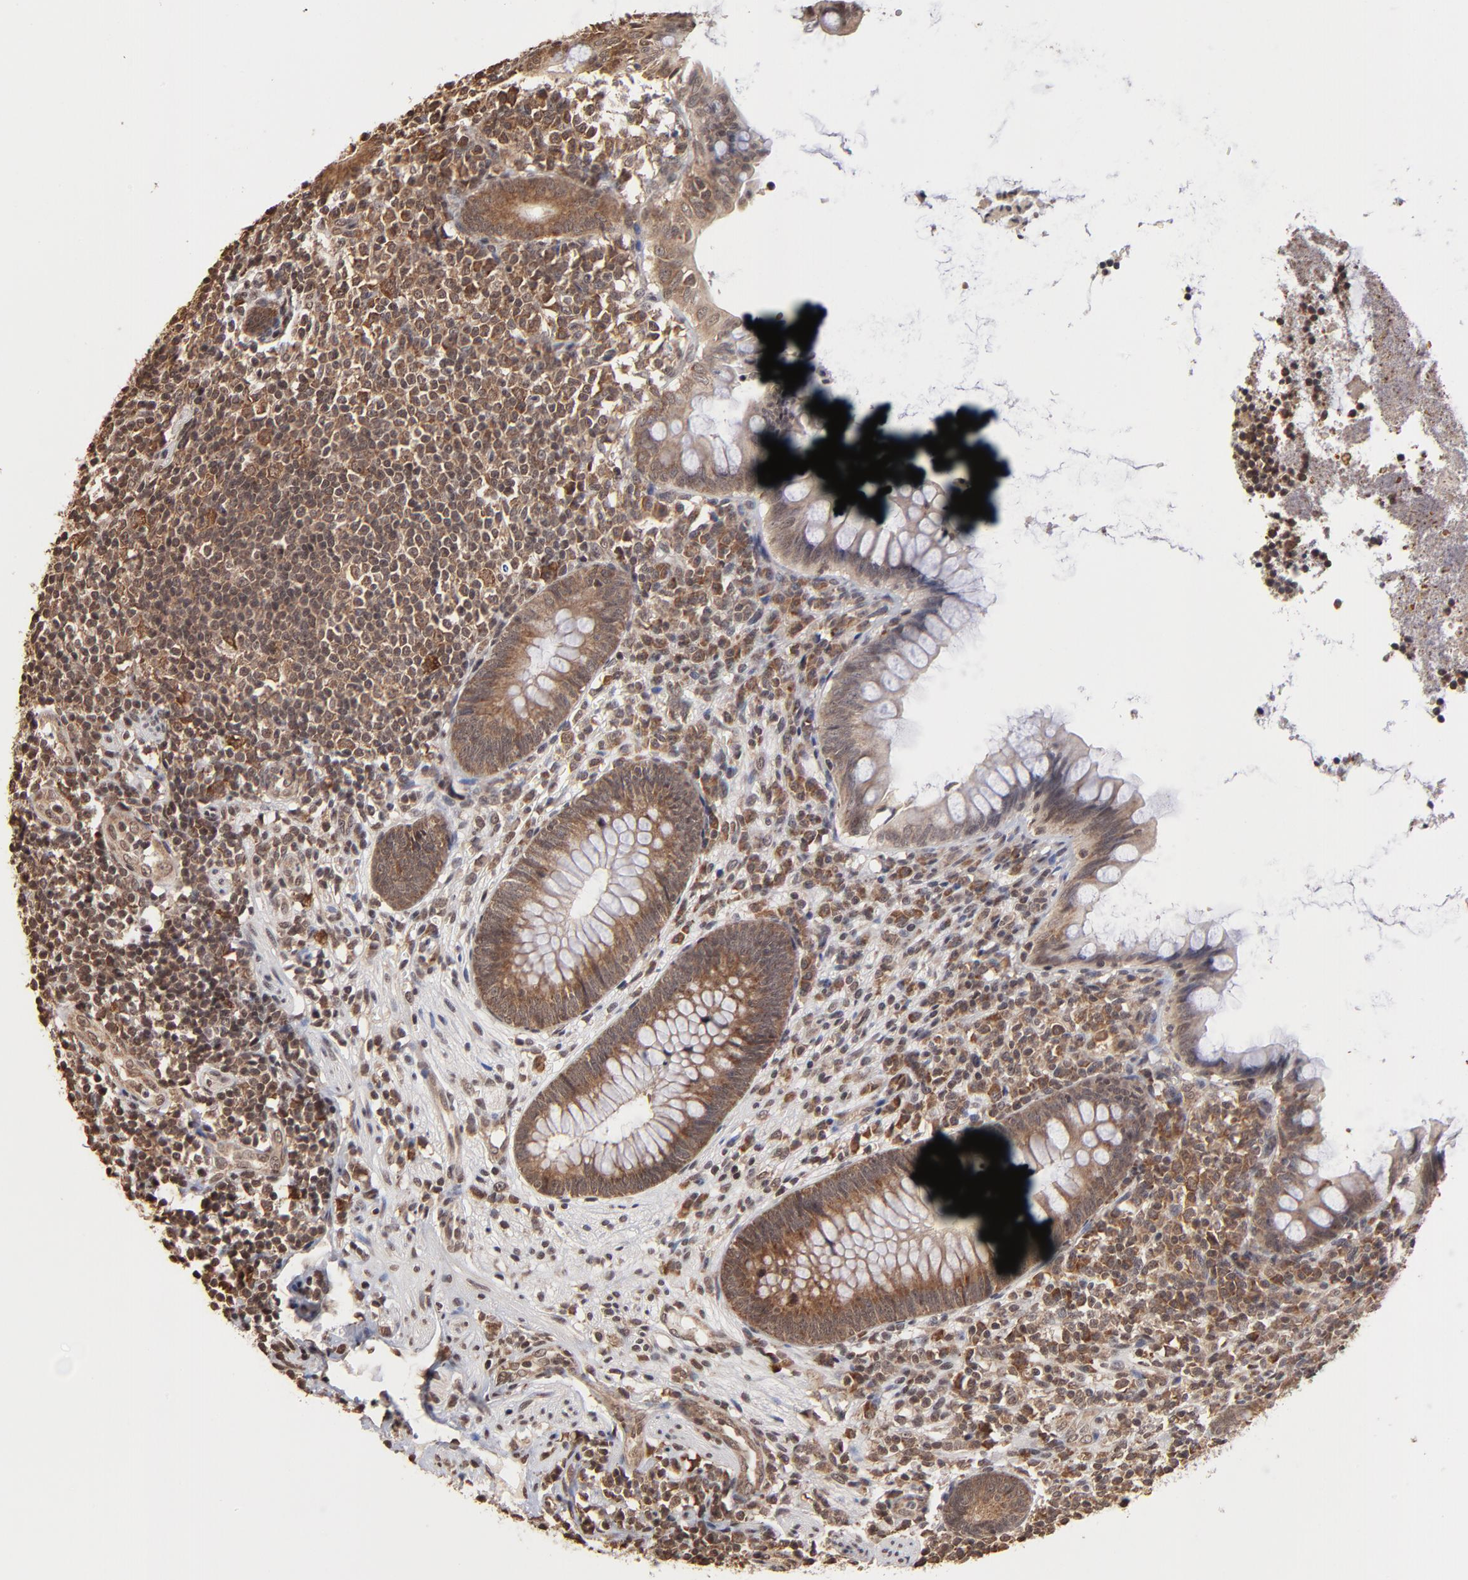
{"staining": {"intensity": "moderate", "quantity": ">75%", "location": "cytoplasmic/membranous"}, "tissue": "appendix", "cell_type": "Glandular cells", "image_type": "normal", "snomed": [{"axis": "morphology", "description": "Normal tissue, NOS"}, {"axis": "topography", "description": "Appendix"}], "caption": "Immunohistochemistry of unremarkable human appendix displays medium levels of moderate cytoplasmic/membranous expression in approximately >75% of glandular cells.", "gene": "BRPF1", "patient": {"sex": "female", "age": 66}}